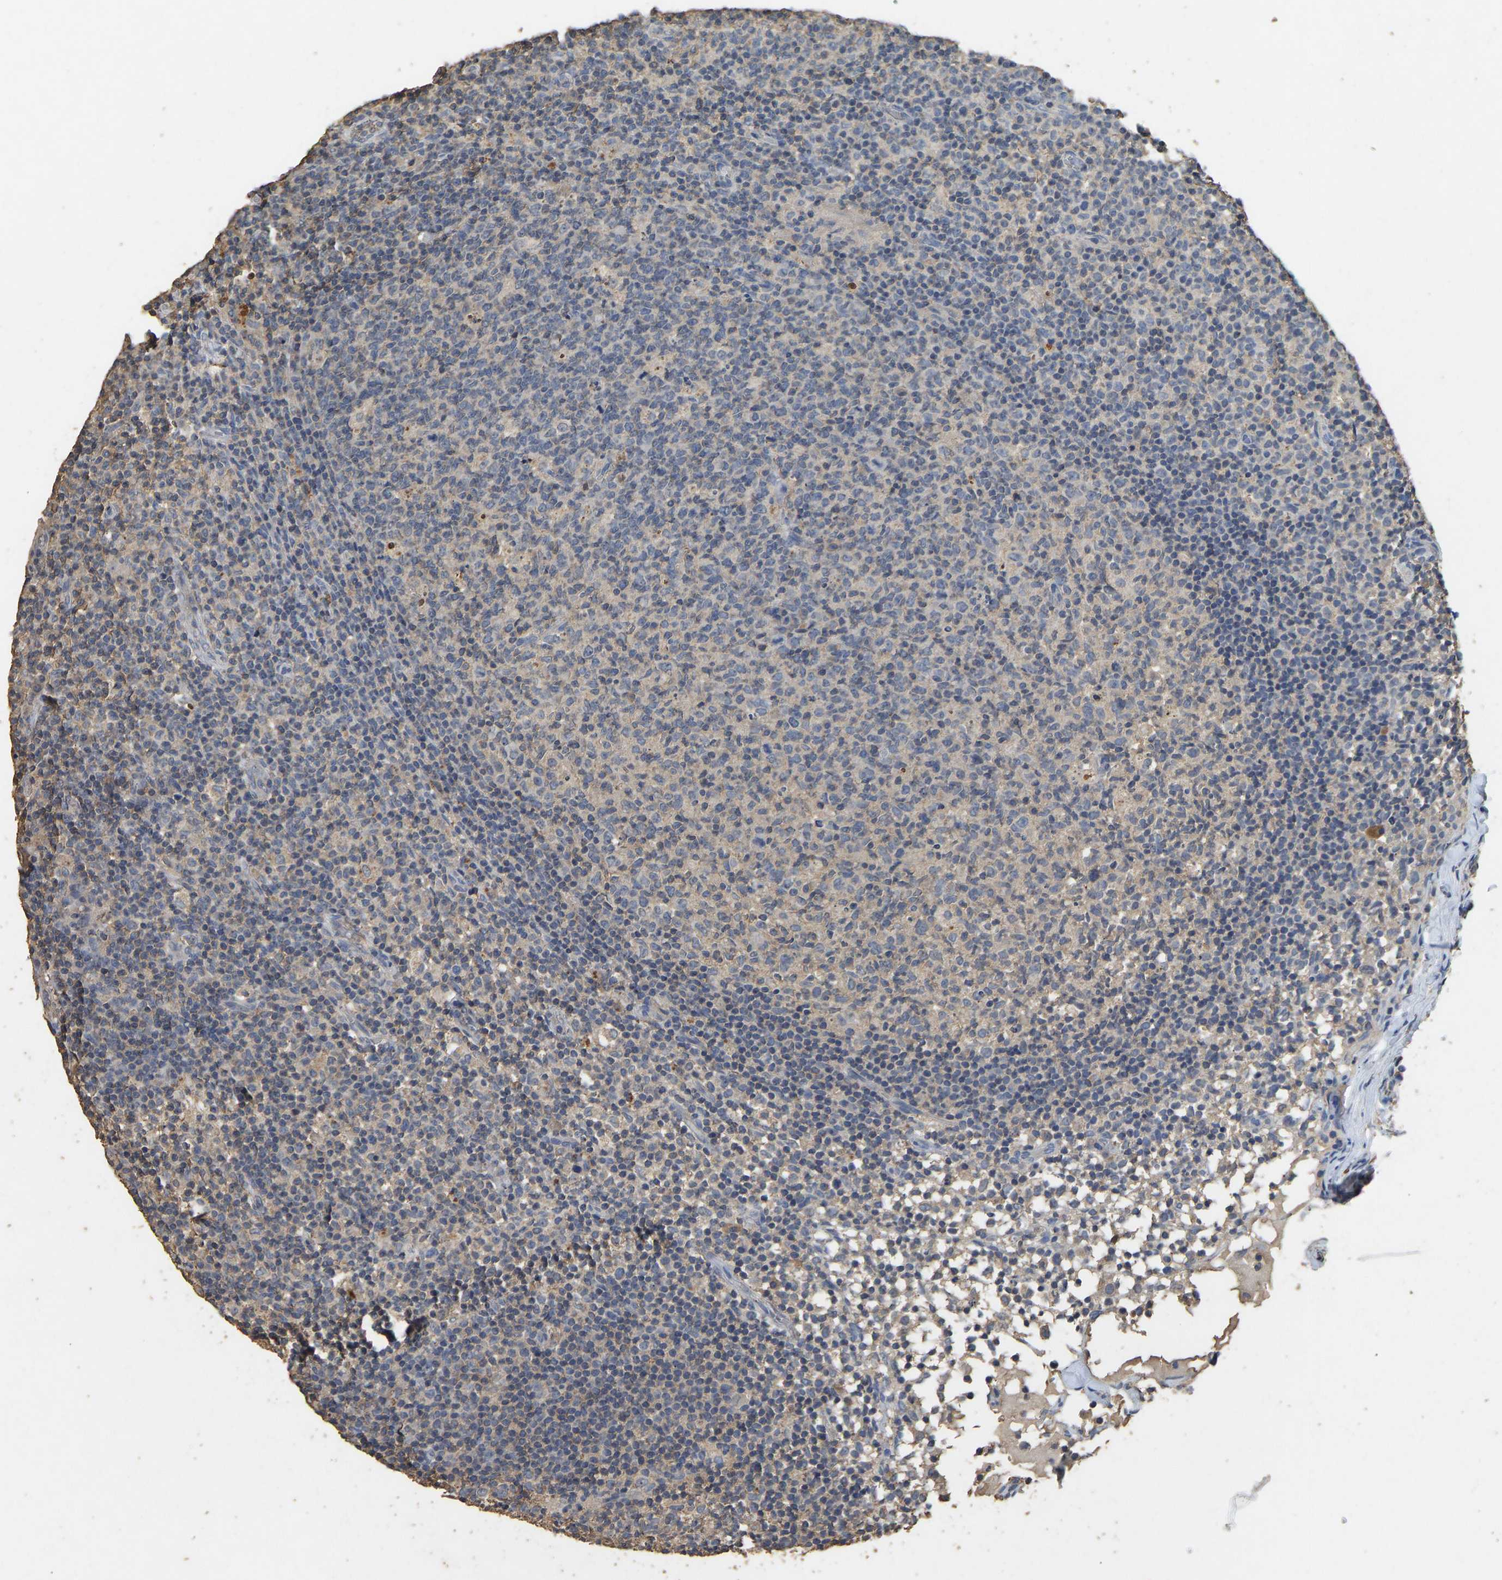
{"staining": {"intensity": "negative", "quantity": "none", "location": "none"}, "tissue": "lymph node", "cell_type": "Germinal center cells", "image_type": "normal", "snomed": [{"axis": "morphology", "description": "Normal tissue, NOS"}, {"axis": "morphology", "description": "Inflammation, NOS"}, {"axis": "topography", "description": "Lymph node"}], "caption": "Unremarkable lymph node was stained to show a protein in brown. There is no significant expression in germinal center cells. The staining was performed using DAB (3,3'-diaminobenzidine) to visualize the protein expression in brown, while the nuclei were stained in blue with hematoxylin (Magnification: 20x).", "gene": "CIDEC", "patient": {"sex": "male", "age": 55}}